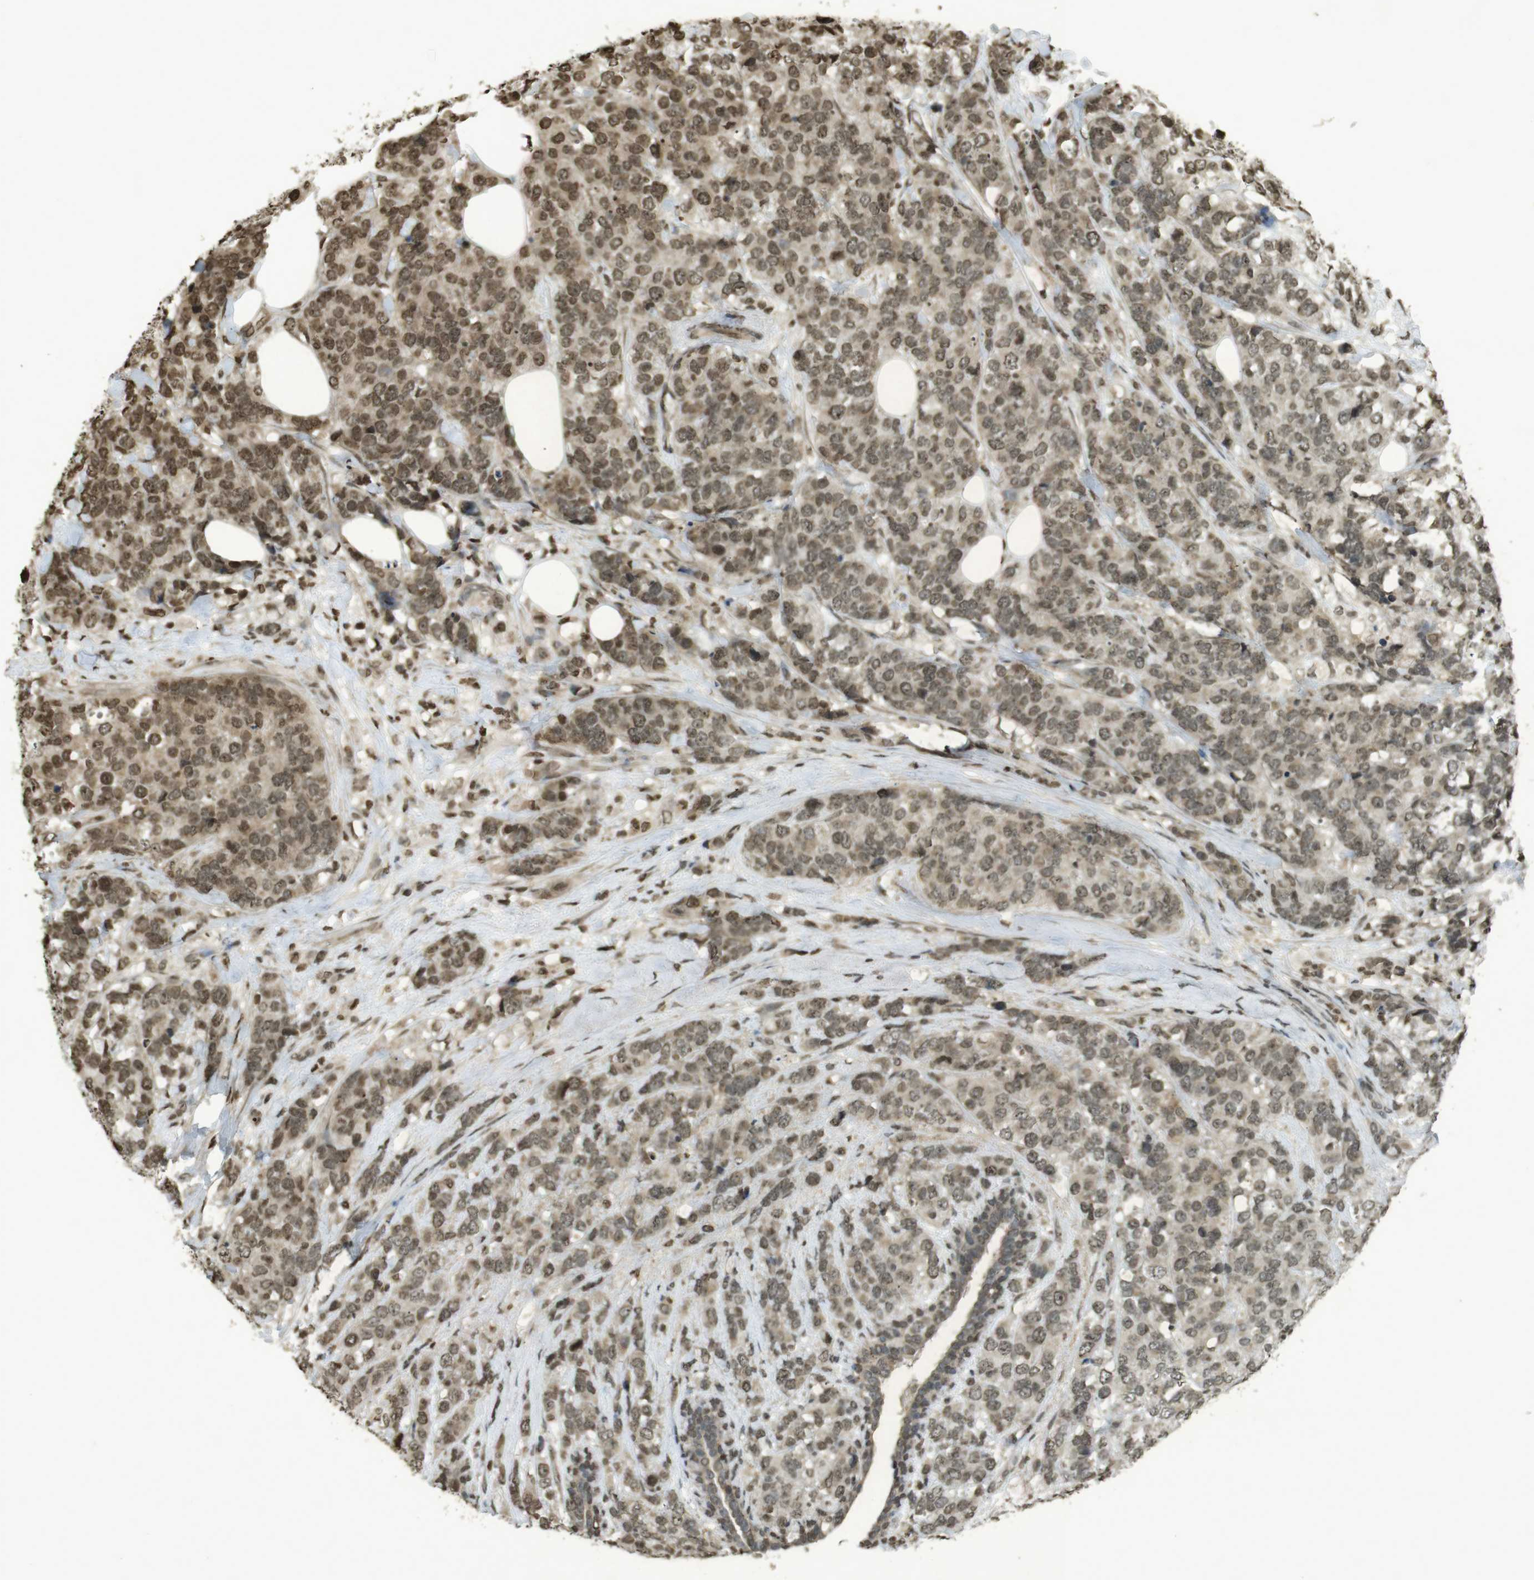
{"staining": {"intensity": "moderate", "quantity": ">75%", "location": "cytoplasmic/membranous,nuclear"}, "tissue": "breast cancer", "cell_type": "Tumor cells", "image_type": "cancer", "snomed": [{"axis": "morphology", "description": "Lobular carcinoma"}, {"axis": "topography", "description": "Breast"}], "caption": "Immunohistochemistry of human breast lobular carcinoma demonstrates medium levels of moderate cytoplasmic/membranous and nuclear expression in approximately >75% of tumor cells.", "gene": "ORC4", "patient": {"sex": "female", "age": 59}}